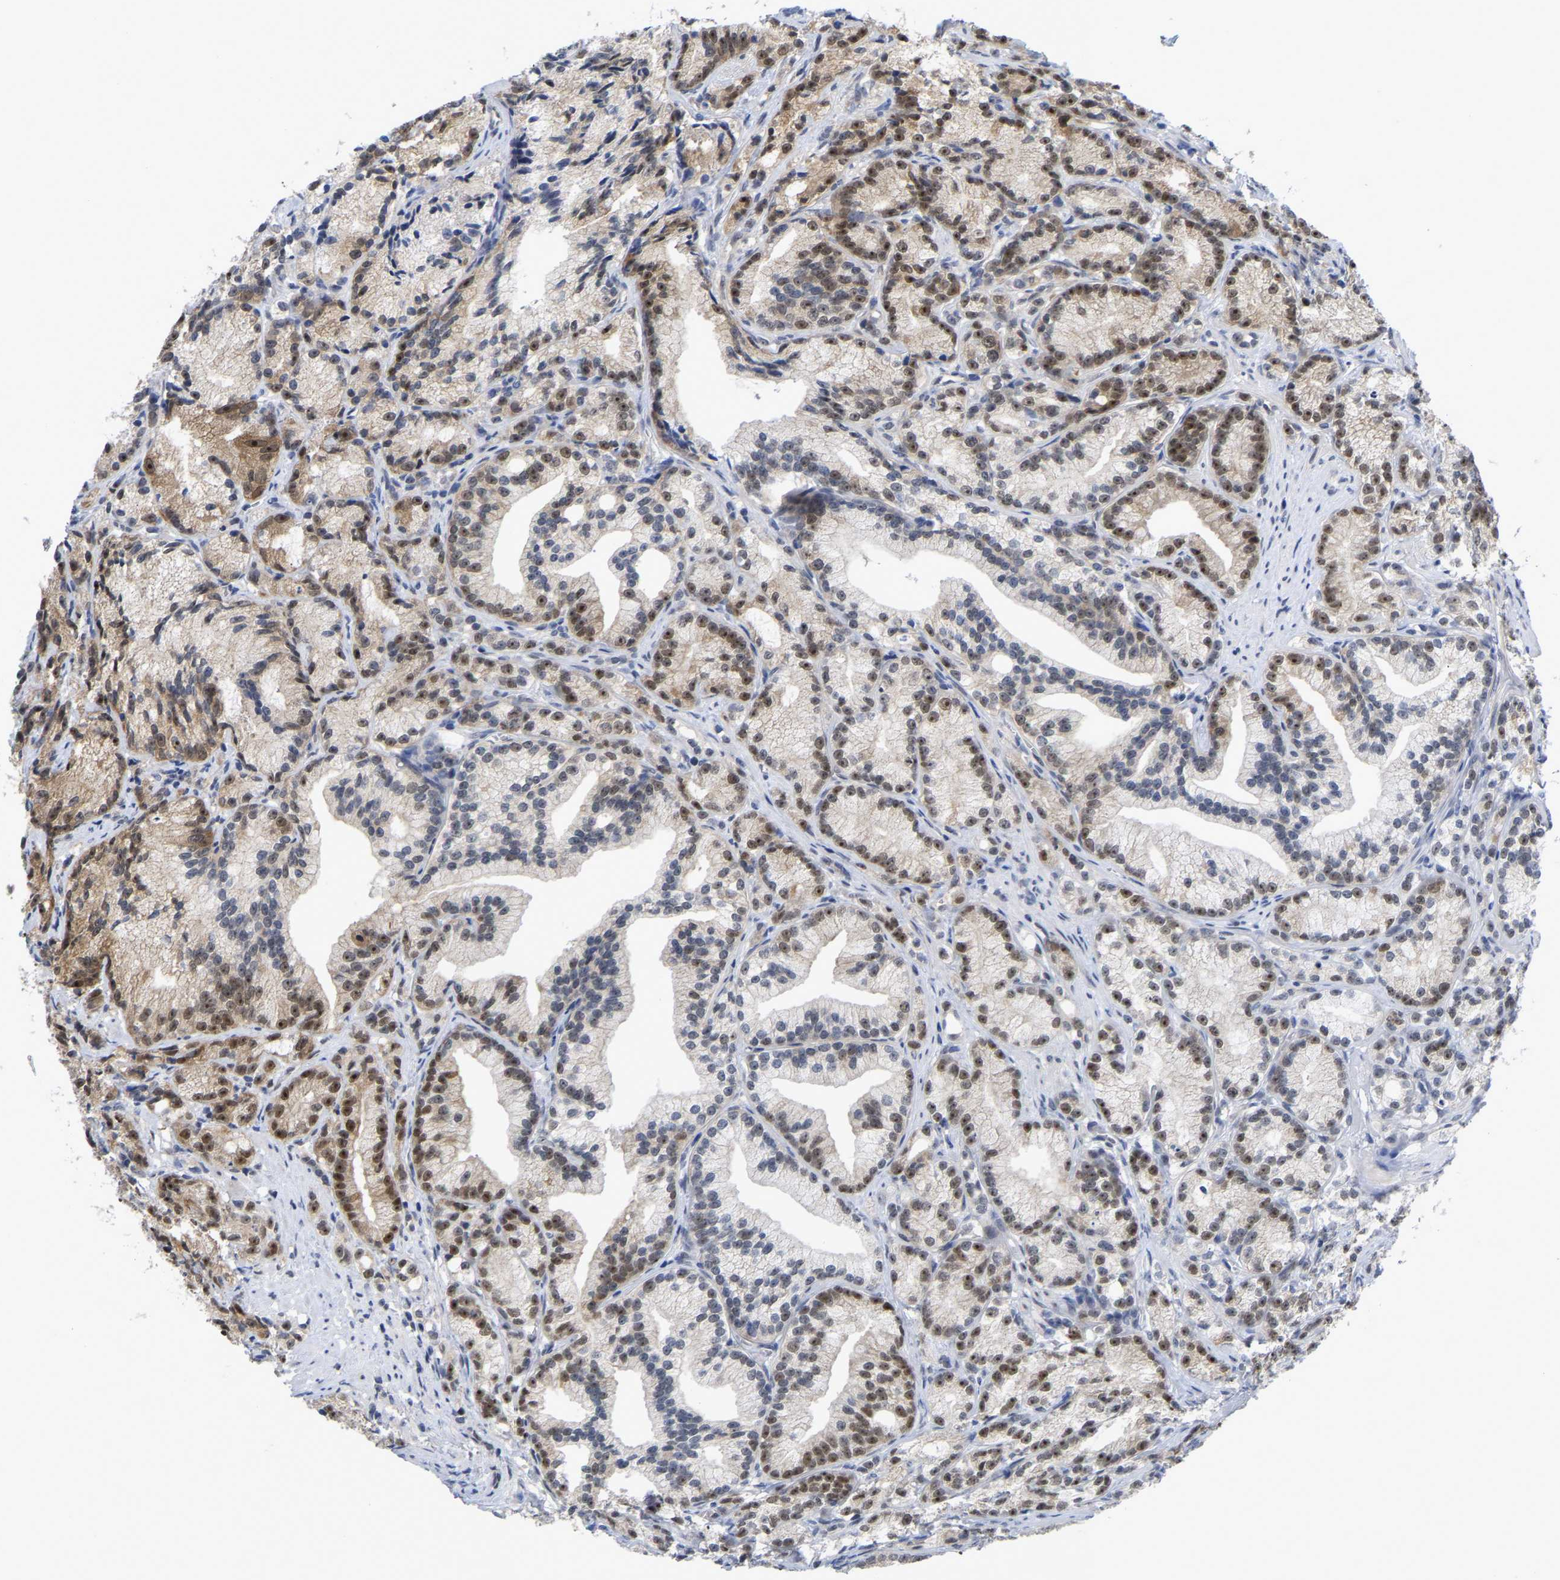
{"staining": {"intensity": "moderate", "quantity": "25%-75%", "location": "cytoplasmic/membranous,nuclear"}, "tissue": "prostate cancer", "cell_type": "Tumor cells", "image_type": "cancer", "snomed": [{"axis": "morphology", "description": "Adenocarcinoma, Low grade"}, {"axis": "topography", "description": "Prostate"}], "caption": "Low-grade adenocarcinoma (prostate) was stained to show a protein in brown. There is medium levels of moderate cytoplasmic/membranous and nuclear positivity in approximately 25%-75% of tumor cells.", "gene": "NLE1", "patient": {"sex": "male", "age": 89}}